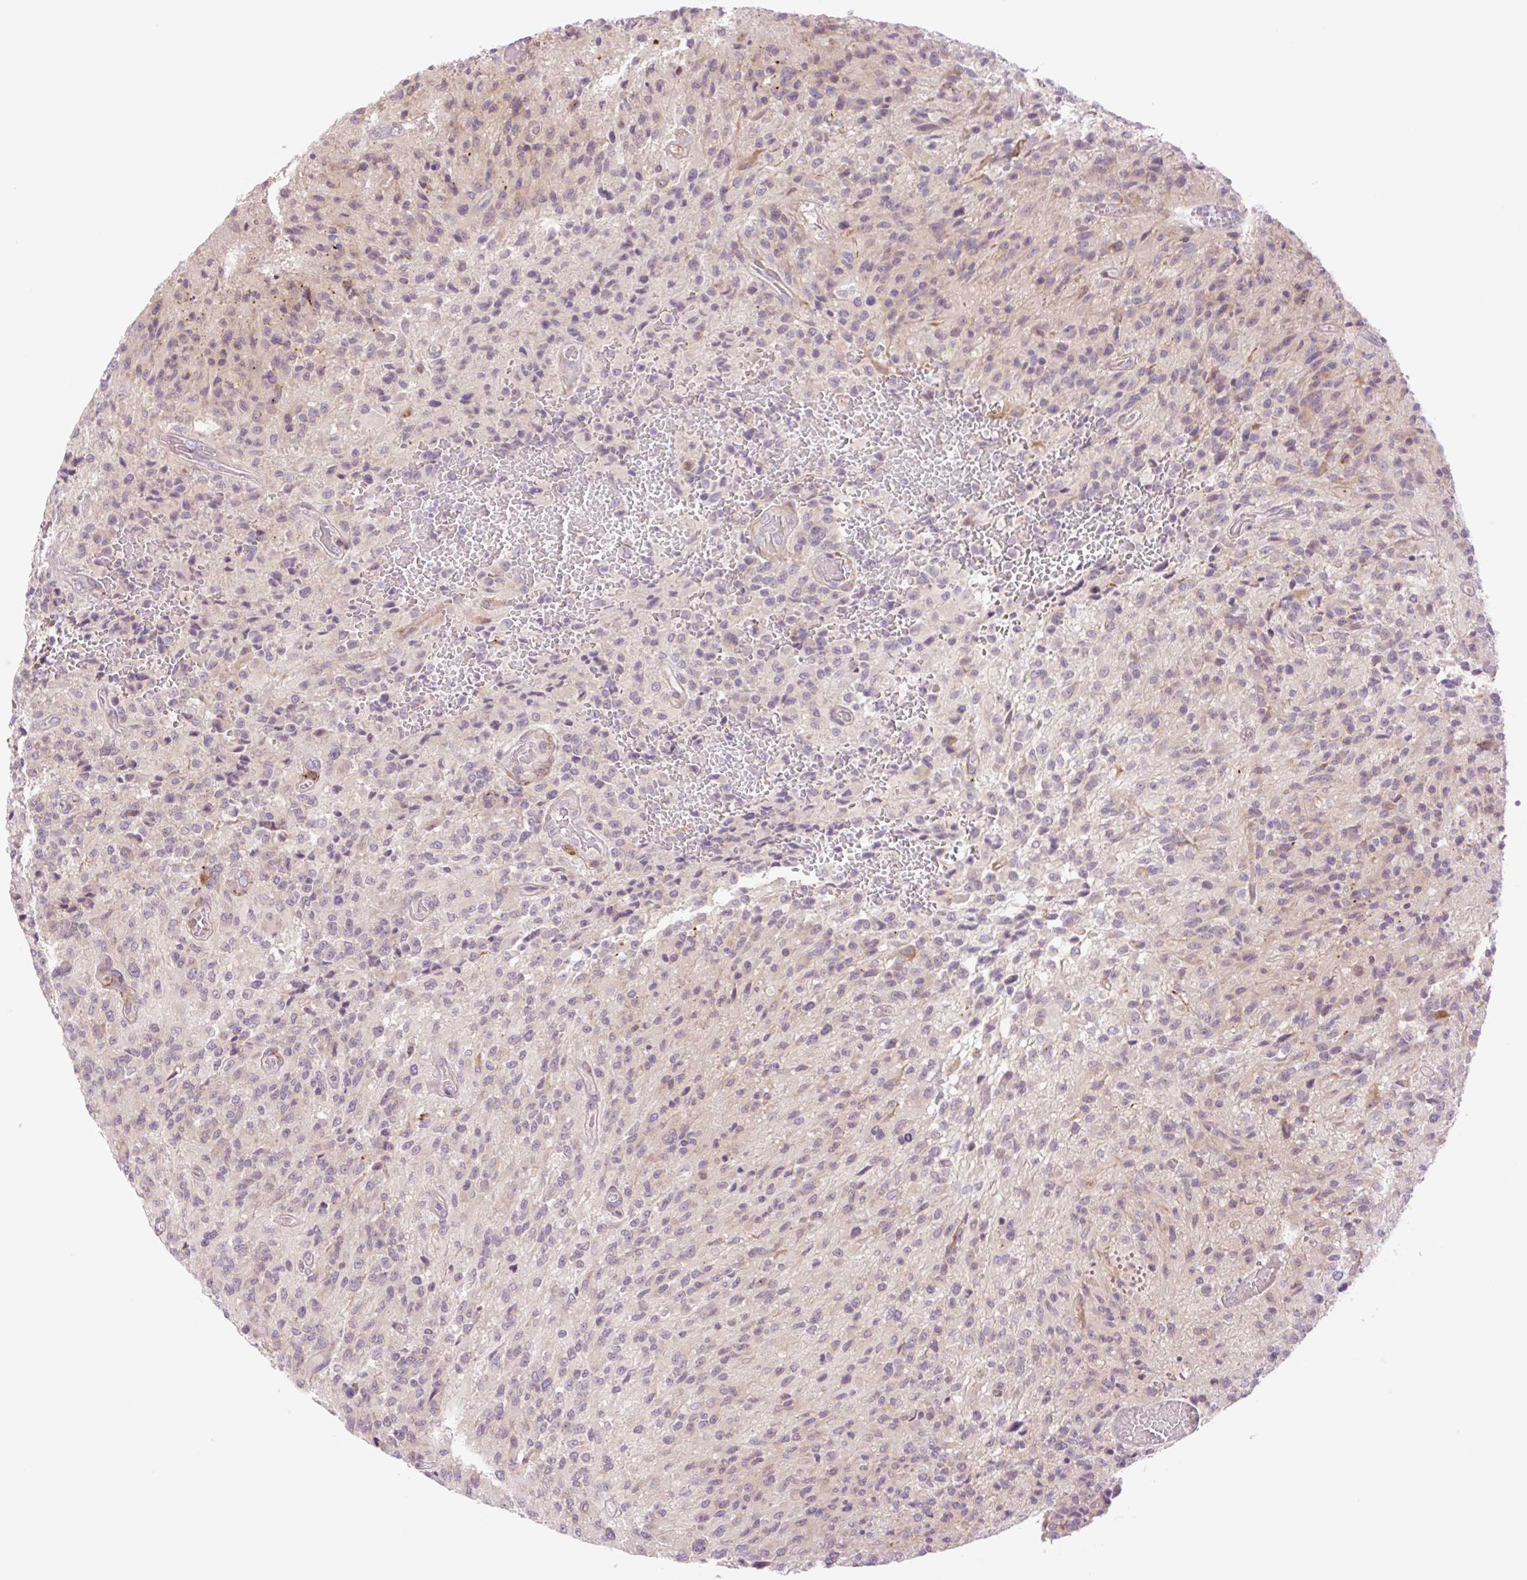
{"staining": {"intensity": "weak", "quantity": "<25%", "location": "cytoplasmic/membranous"}, "tissue": "glioma", "cell_type": "Tumor cells", "image_type": "cancer", "snomed": [{"axis": "morphology", "description": "Normal tissue, NOS"}, {"axis": "morphology", "description": "Glioma, malignant, High grade"}, {"axis": "topography", "description": "Cerebral cortex"}], "caption": "This photomicrograph is of high-grade glioma (malignant) stained with immunohistochemistry to label a protein in brown with the nuclei are counter-stained blue. There is no staining in tumor cells.", "gene": "COL5A1", "patient": {"sex": "male", "age": 56}}